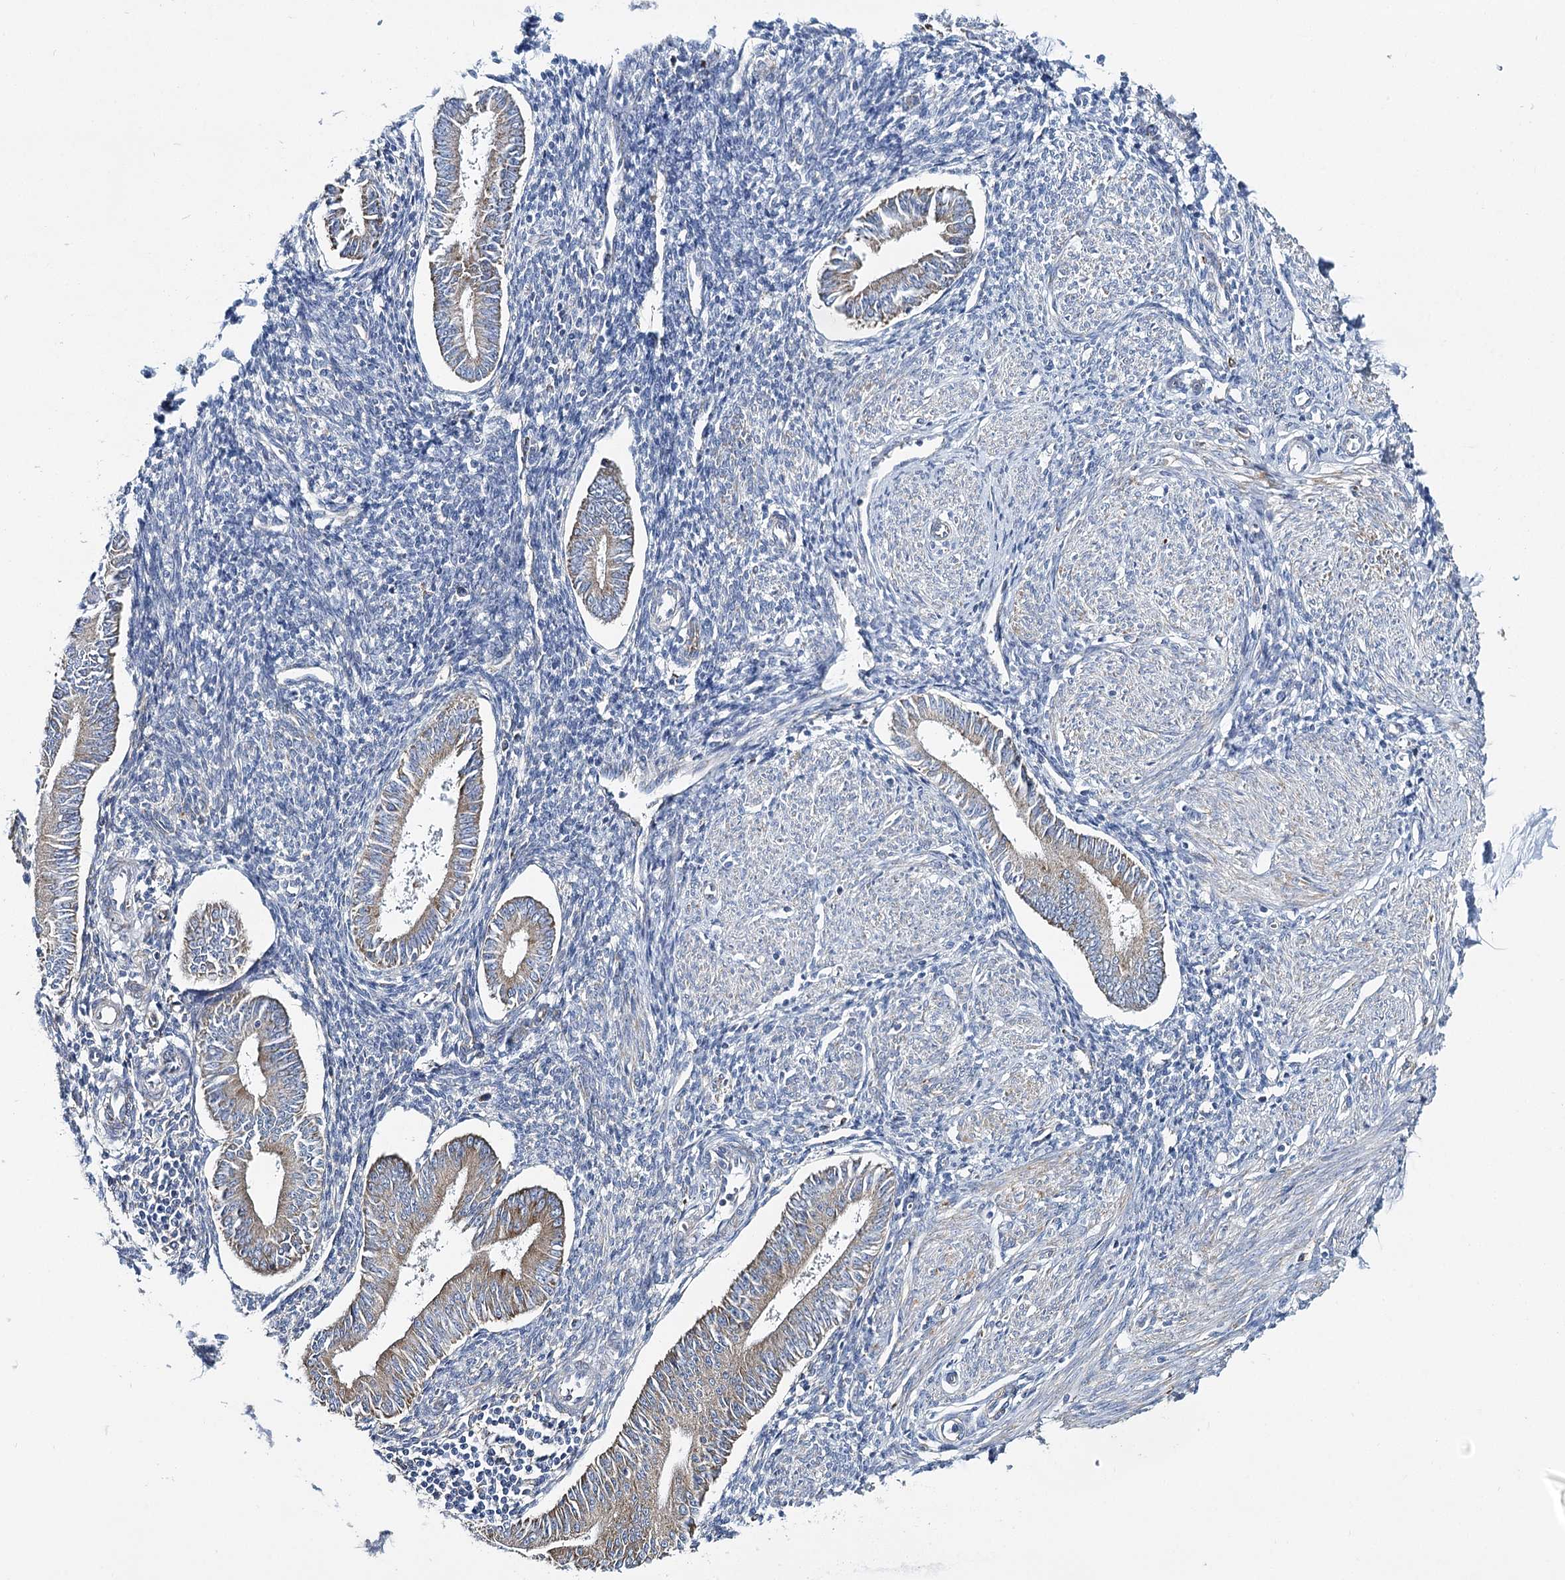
{"staining": {"intensity": "negative", "quantity": "none", "location": "none"}, "tissue": "endometrium", "cell_type": "Cells in endometrial stroma", "image_type": "normal", "snomed": [{"axis": "morphology", "description": "Normal tissue, NOS"}, {"axis": "topography", "description": "Uterus"}, {"axis": "topography", "description": "Endometrium"}], "caption": "DAB (3,3'-diaminobenzidine) immunohistochemical staining of benign human endometrium displays no significant staining in cells in endometrial stroma.", "gene": "THUMPD3", "patient": {"sex": "female", "age": 48}}